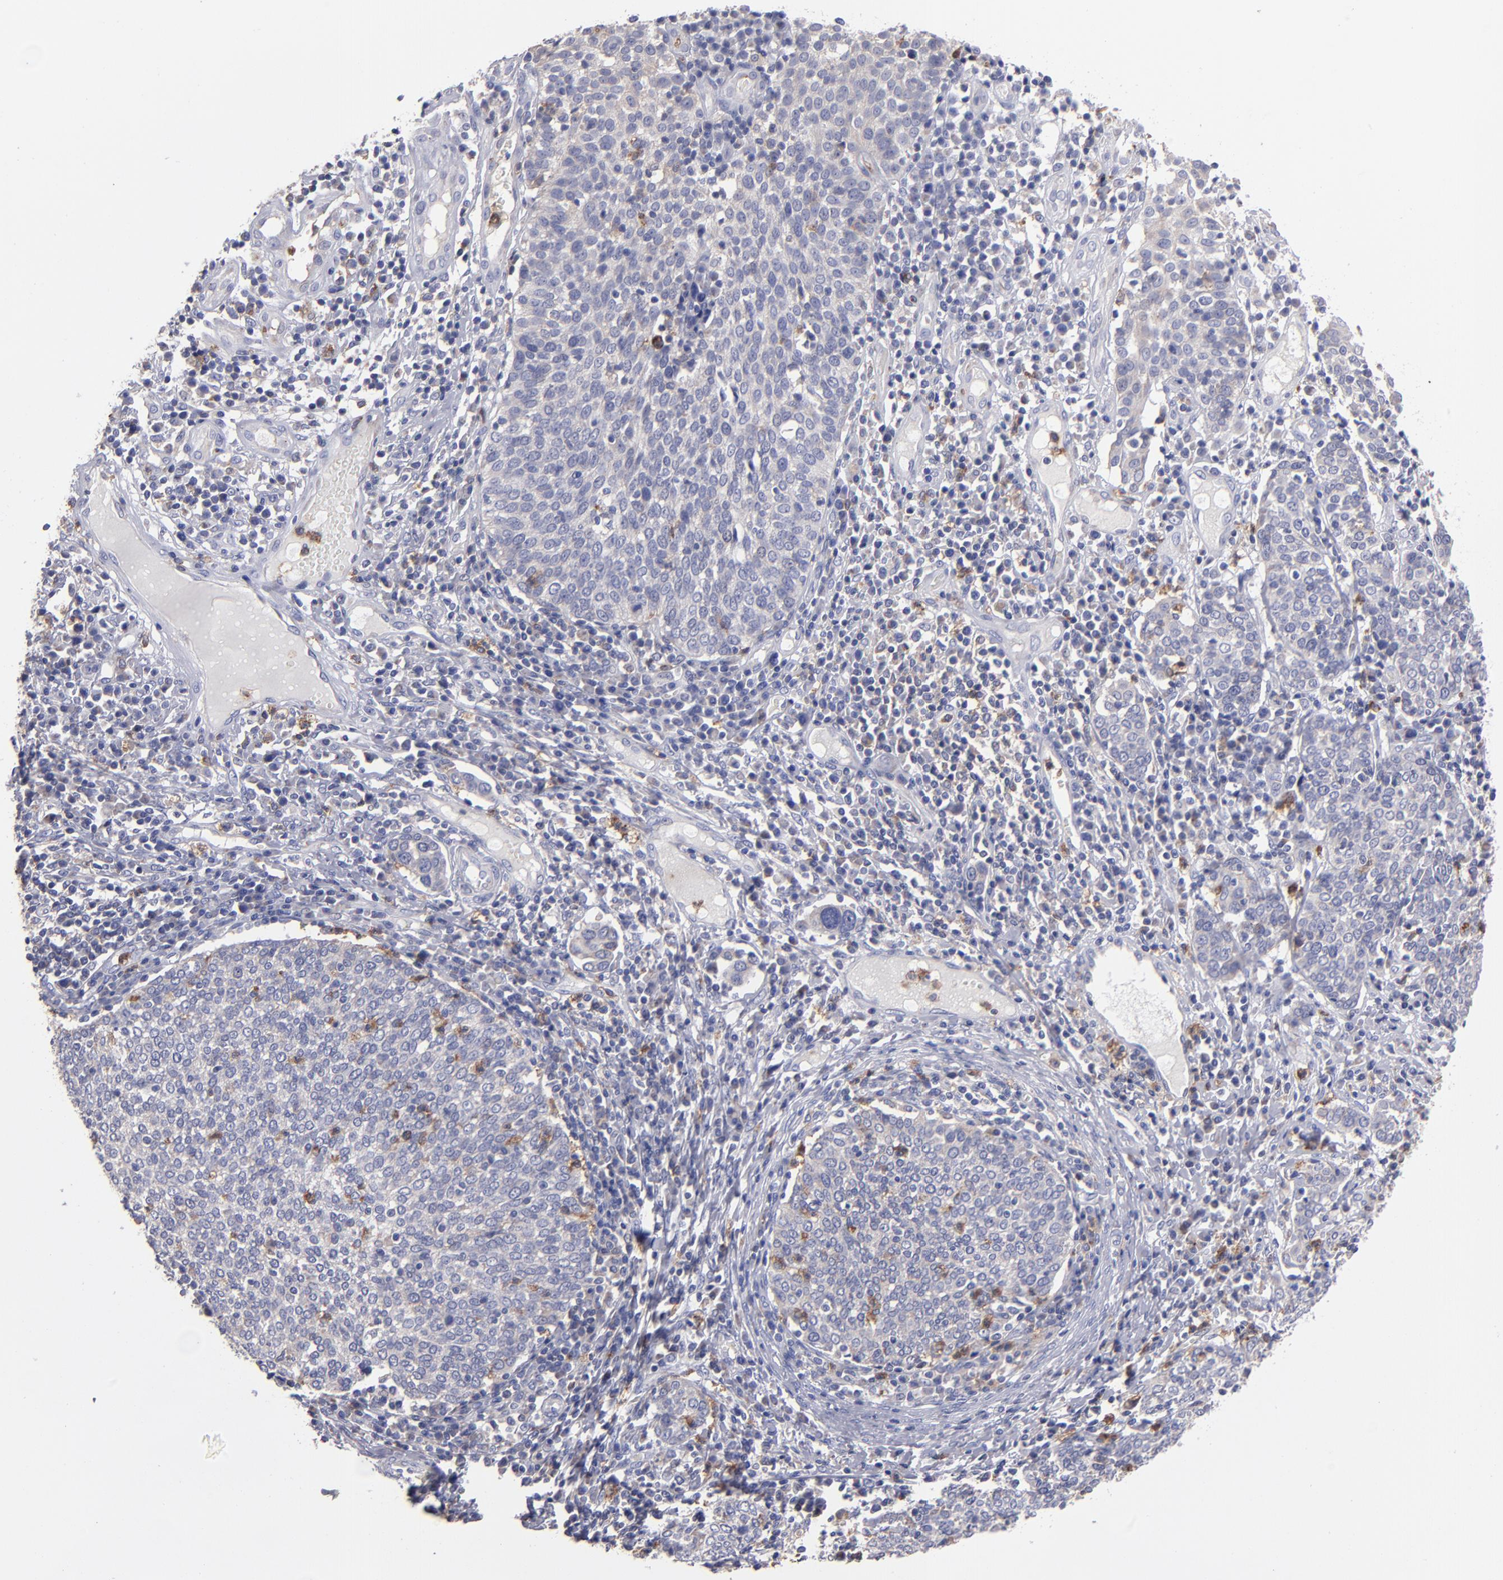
{"staining": {"intensity": "weak", "quantity": ">75%", "location": "cytoplasmic/membranous"}, "tissue": "cervical cancer", "cell_type": "Tumor cells", "image_type": "cancer", "snomed": [{"axis": "morphology", "description": "Squamous cell carcinoma, NOS"}, {"axis": "topography", "description": "Cervix"}], "caption": "Immunohistochemical staining of cervical squamous cell carcinoma demonstrates low levels of weak cytoplasmic/membranous protein expression in about >75% of tumor cells.", "gene": "FGR", "patient": {"sex": "female", "age": 40}}